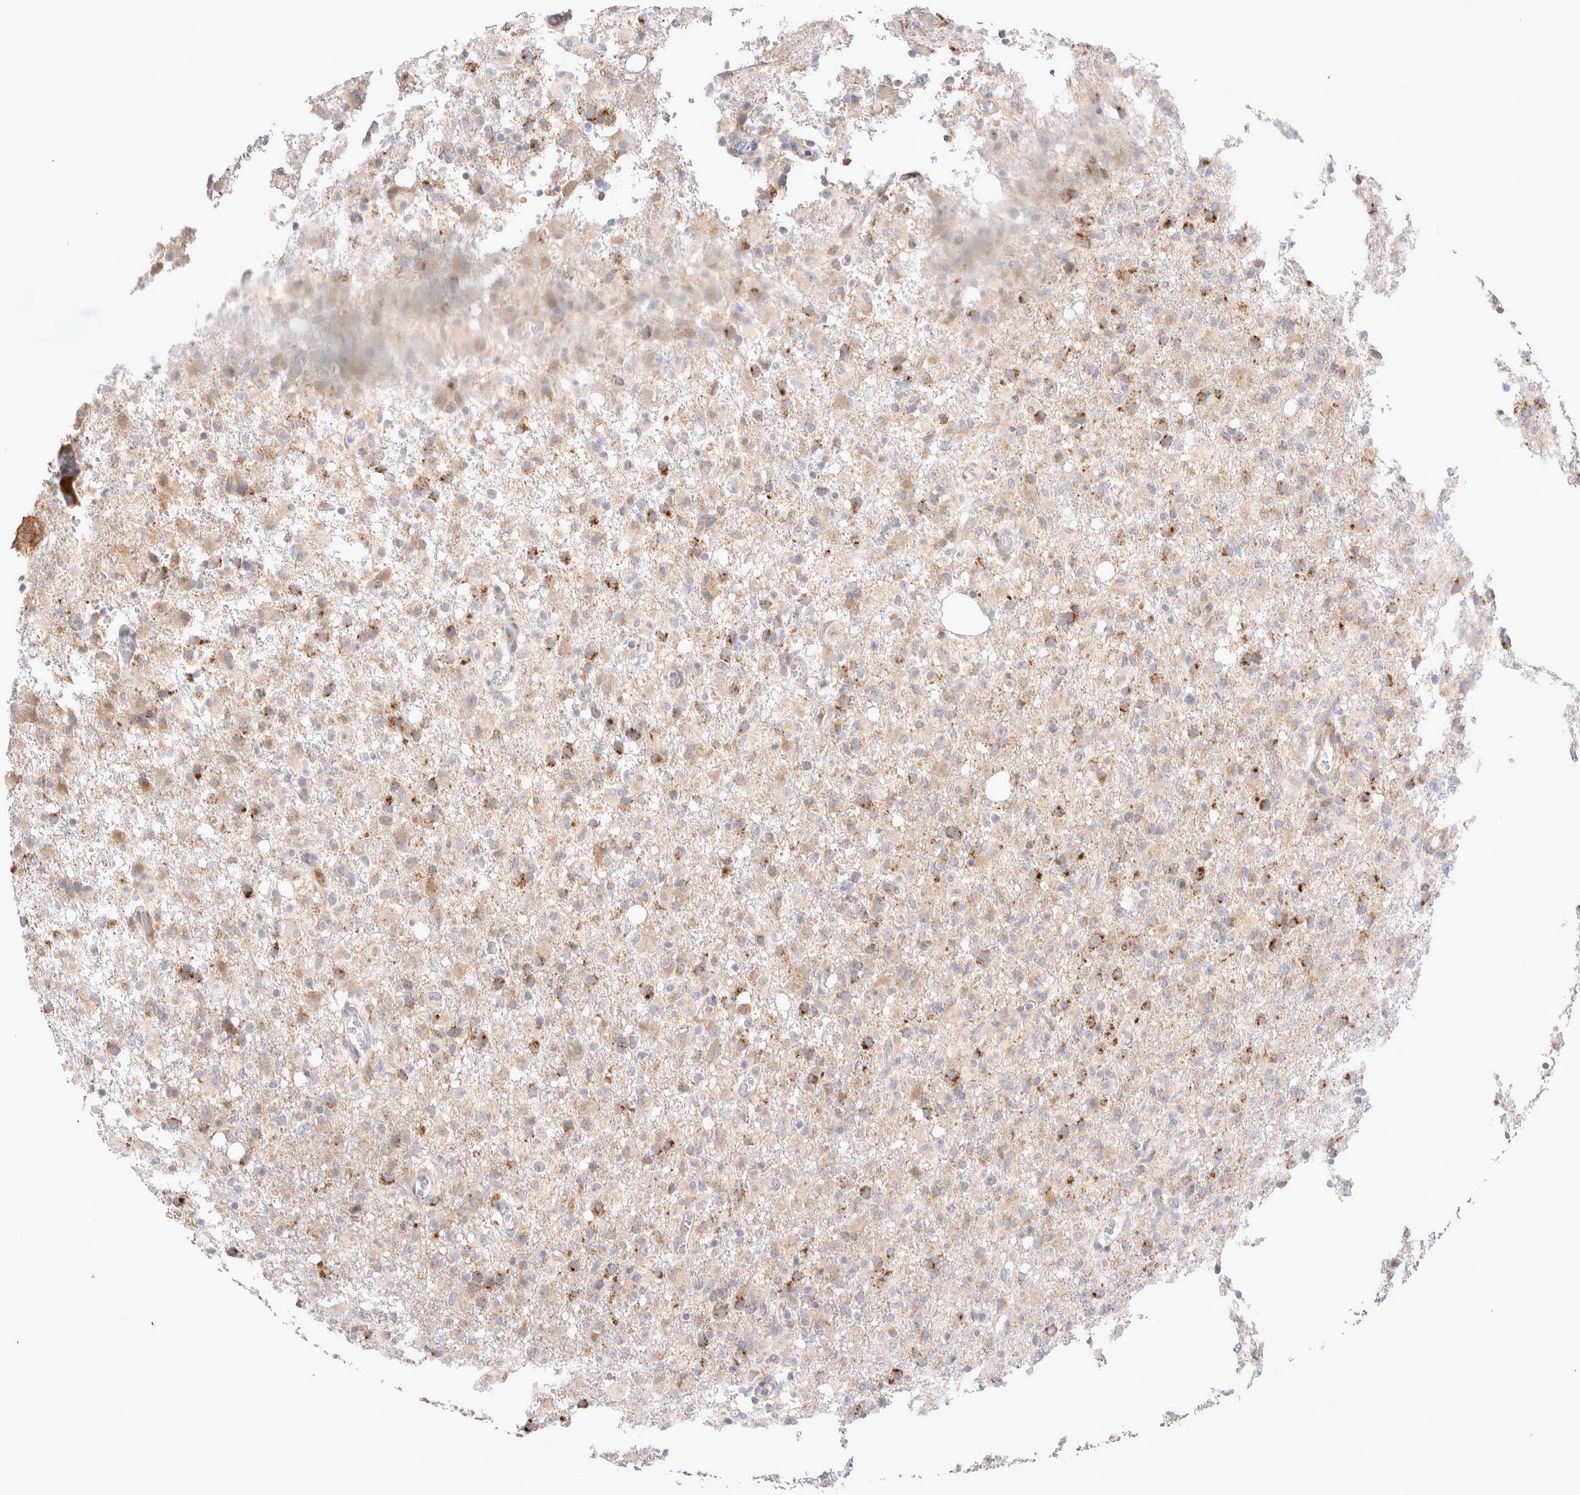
{"staining": {"intensity": "moderate", "quantity": "25%-75%", "location": "cytoplasmic/membranous"}, "tissue": "glioma", "cell_type": "Tumor cells", "image_type": "cancer", "snomed": [{"axis": "morphology", "description": "Glioma, malignant, High grade"}, {"axis": "topography", "description": "Brain"}], "caption": "The image demonstrates a brown stain indicating the presence of a protein in the cytoplasmic/membranous of tumor cells in malignant glioma (high-grade).", "gene": "NPC1", "patient": {"sex": "female", "age": 57}}